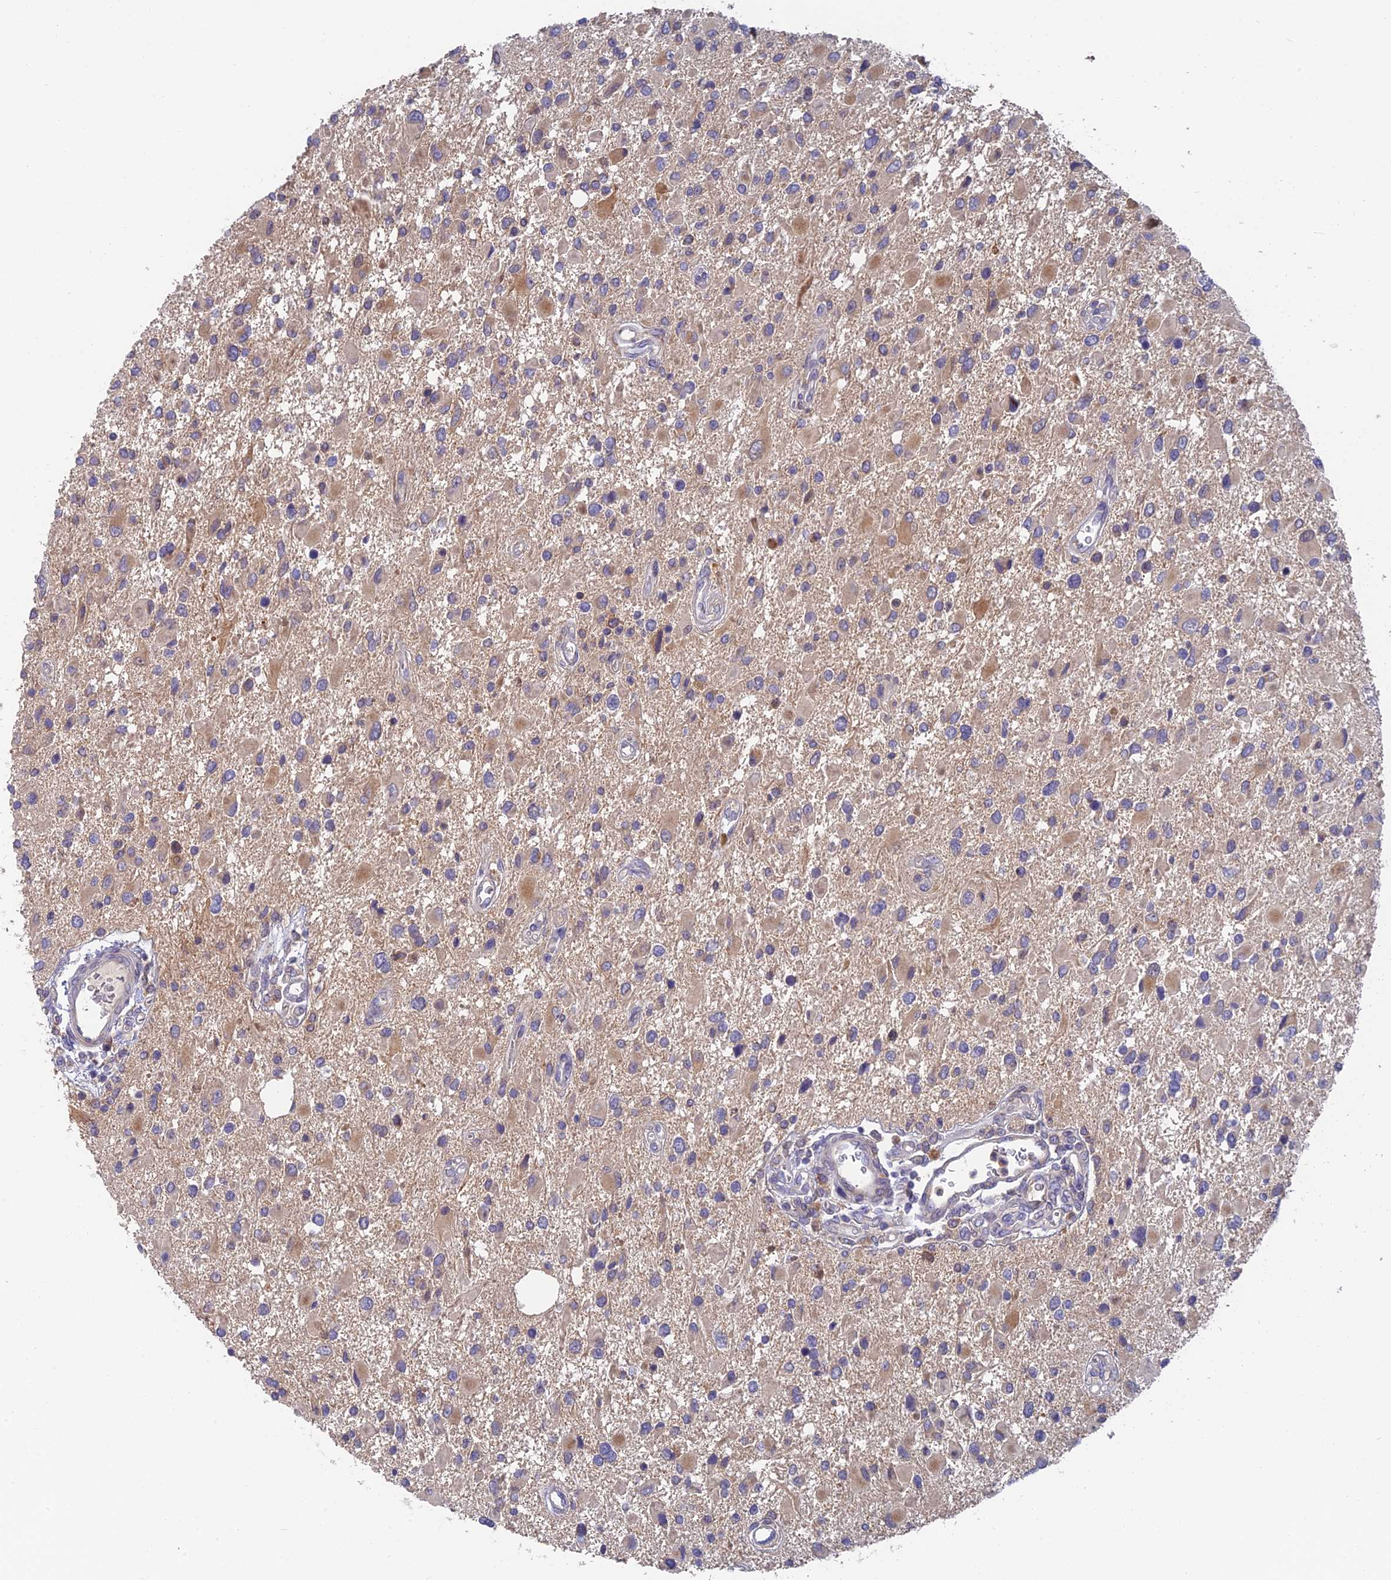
{"staining": {"intensity": "weak", "quantity": "25%-75%", "location": "cytoplasmic/membranous"}, "tissue": "glioma", "cell_type": "Tumor cells", "image_type": "cancer", "snomed": [{"axis": "morphology", "description": "Glioma, malignant, High grade"}, {"axis": "topography", "description": "Brain"}], "caption": "Immunohistochemical staining of human malignant high-grade glioma demonstrates weak cytoplasmic/membranous protein staining in about 25%-75% of tumor cells. (DAB (3,3'-diaminobenzidine) IHC with brightfield microscopy, high magnification).", "gene": "IPO5", "patient": {"sex": "male", "age": 53}}